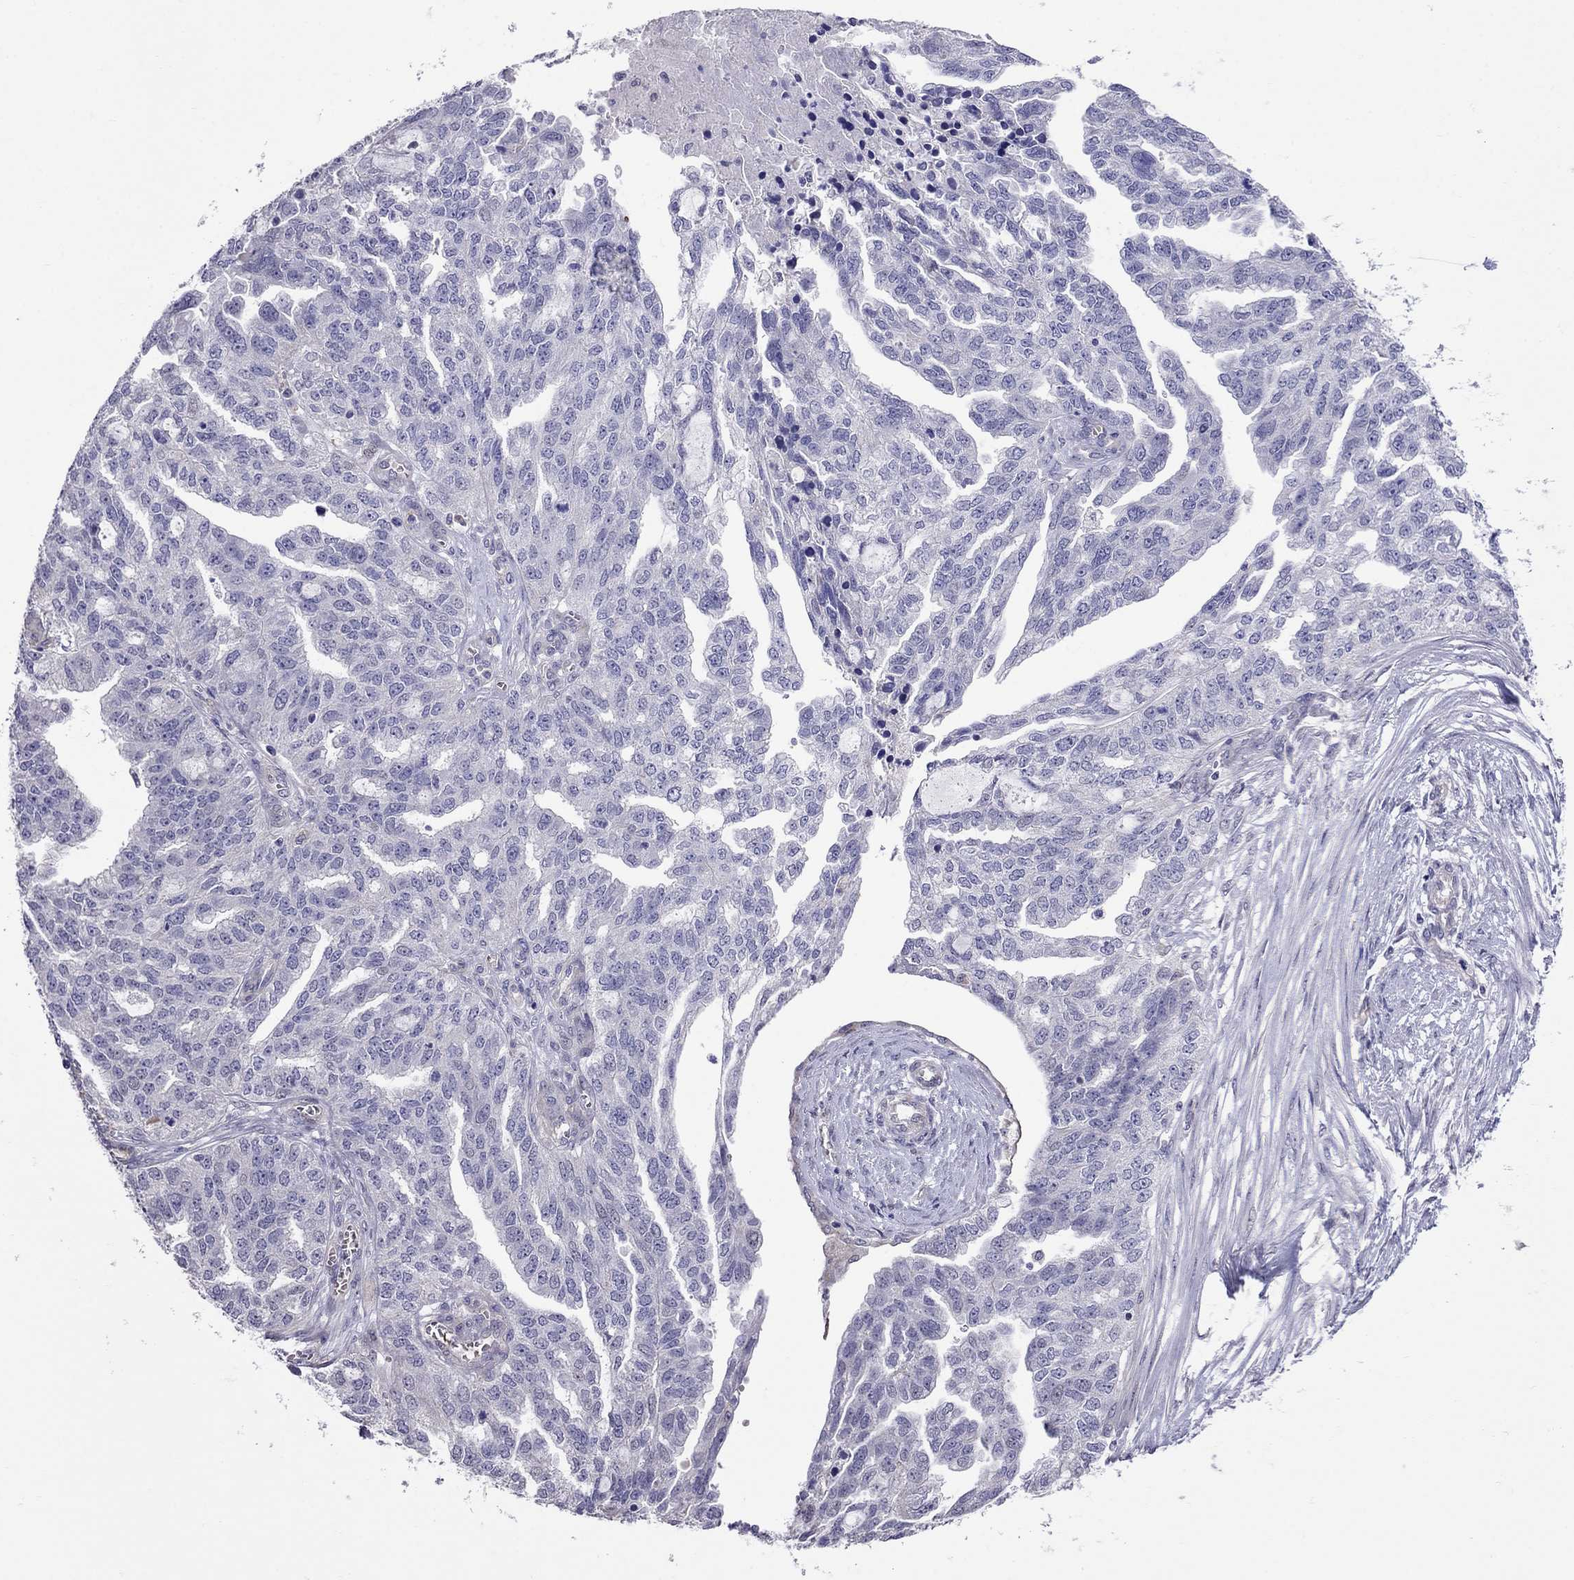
{"staining": {"intensity": "negative", "quantity": "none", "location": "none"}, "tissue": "ovarian cancer", "cell_type": "Tumor cells", "image_type": "cancer", "snomed": [{"axis": "morphology", "description": "Cystadenocarcinoma, serous, NOS"}, {"axis": "topography", "description": "Ovary"}], "caption": "Immunohistochemical staining of human ovarian cancer (serous cystadenocarcinoma) demonstrates no significant positivity in tumor cells.", "gene": "ADAM28", "patient": {"sex": "female", "age": 51}}